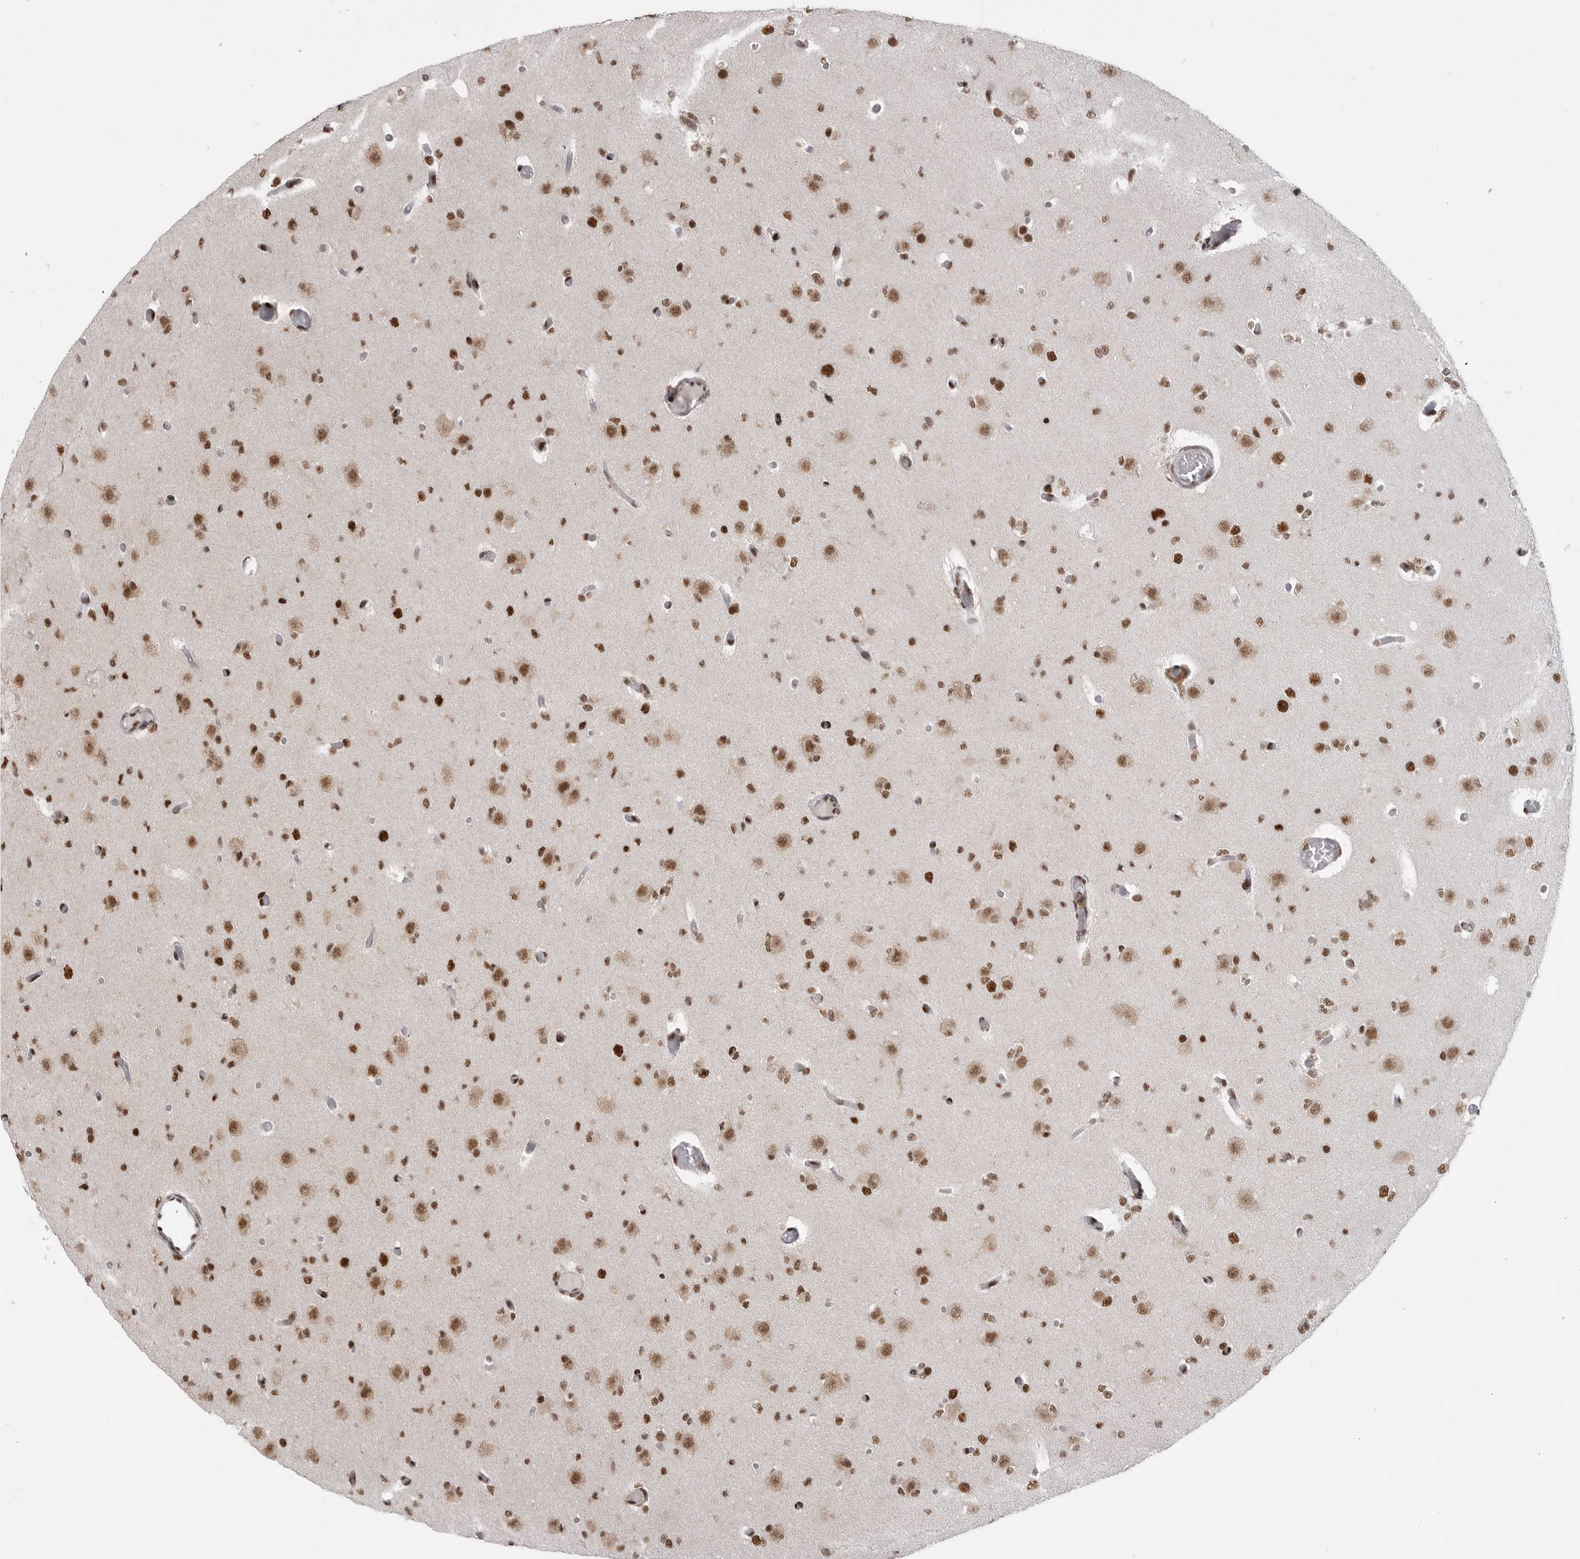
{"staining": {"intensity": "strong", "quantity": ">75%", "location": "nuclear"}, "tissue": "glioma", "cell_type": "Tumor cells", "image_type": "cancer", "snomed": [{"axis": "morphology", "description": "Glioma, malignant, Low grade"}, {"axis": "topography", "description": "Brain"}], "caption": "This is a histology image of immunohistochemistry (IHC) staining of glioma, which shows strong staining in the nuclear of tumor cells.", "gene": "PPP1R8", "patient": {"sex": "female", "age": 22}}